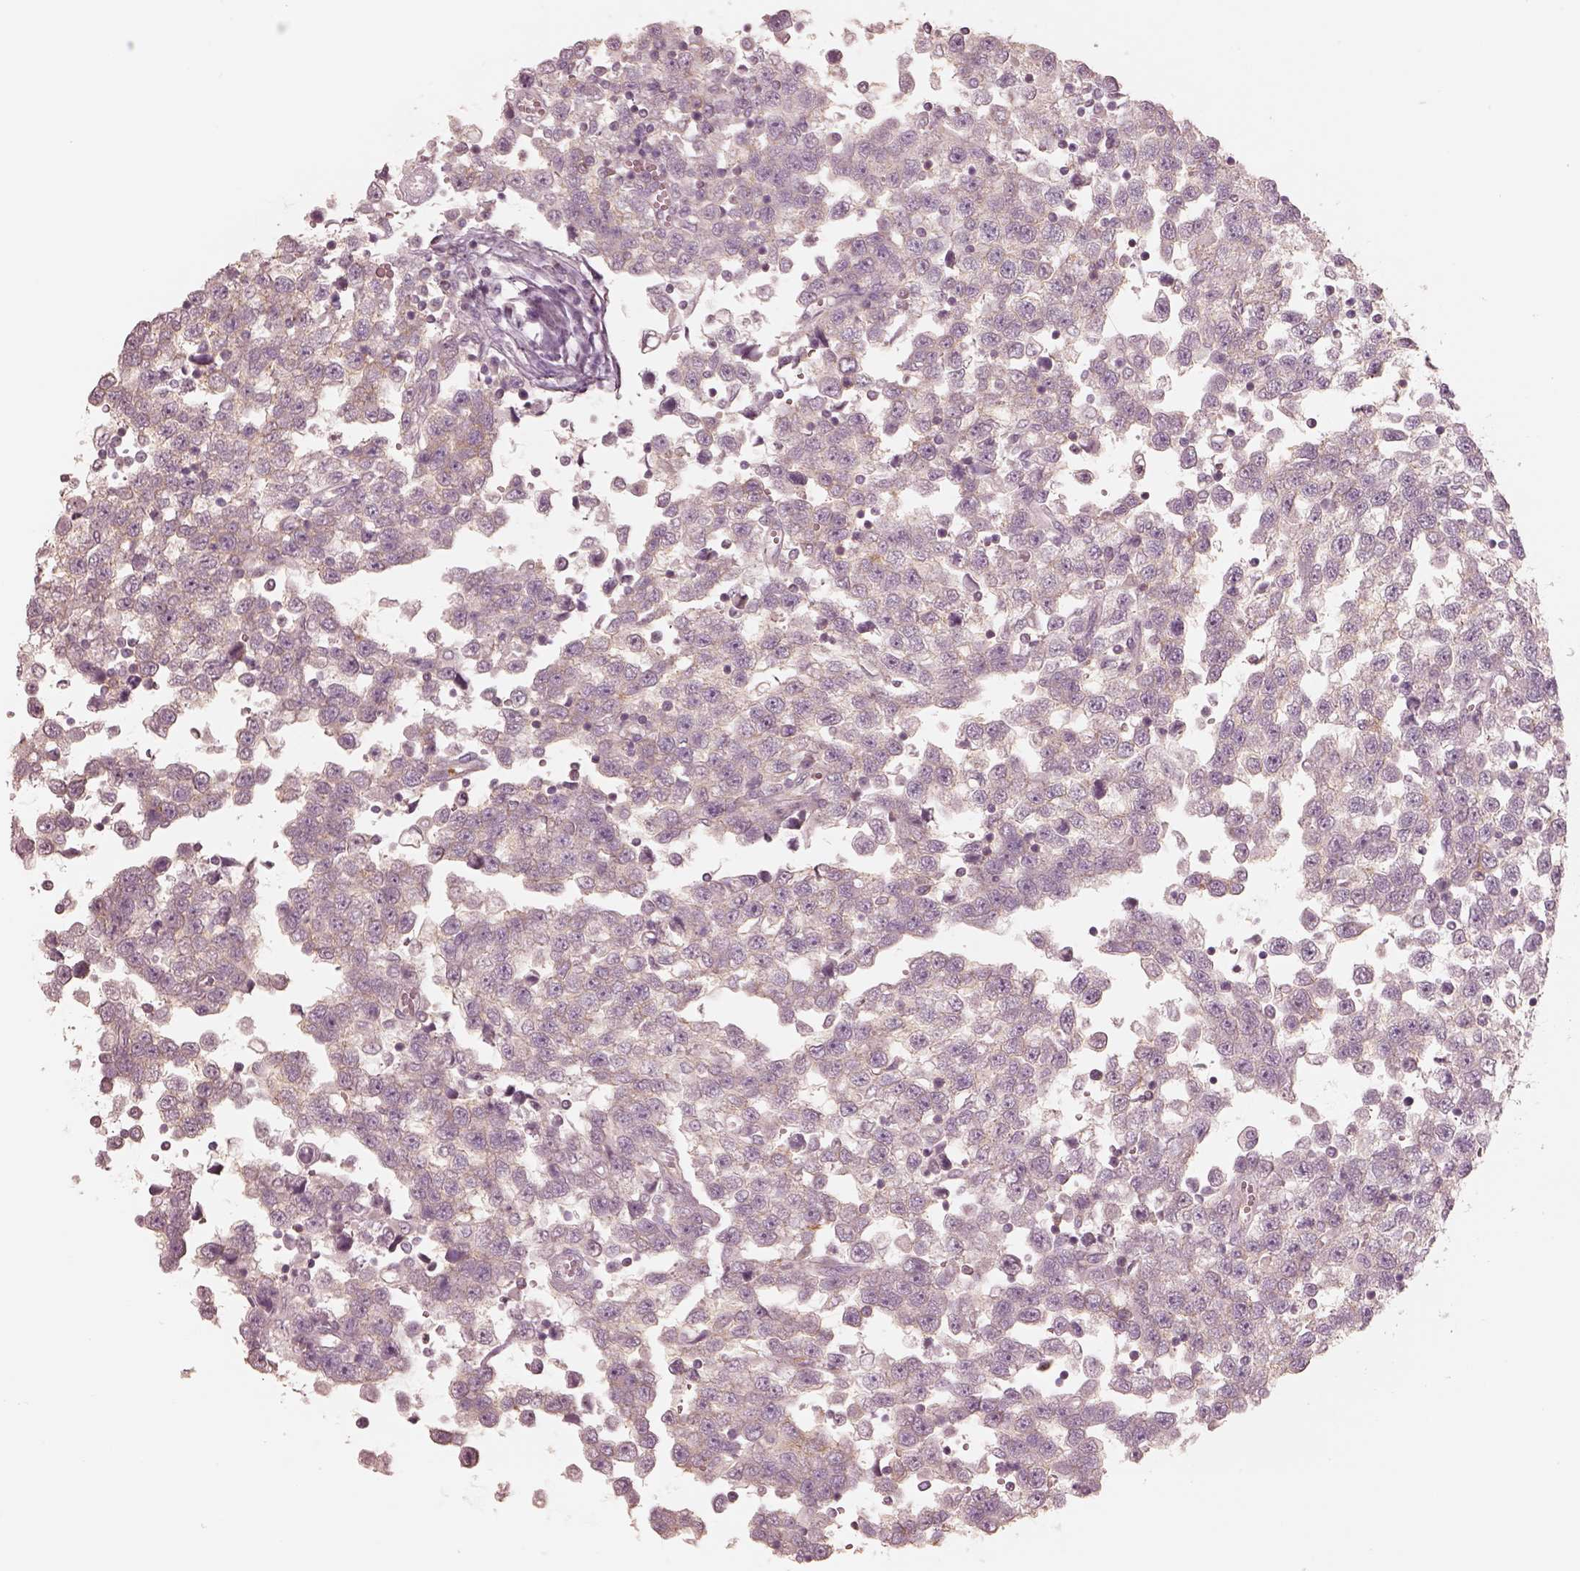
{"staining": {"intensity": "negative", "quantity": "none", "location": "none"}, "tissue": "testis cancer", "cell_type": "Tumor cells", "image_type": "cancer", "snomed": [{"axis": "morphology", "description": "Seminoma, NOS"}, {"axis": "topography", "description": "Testis"}], "caption": "The image displays no staining of tumor cells in testis cancer (seminoma).", "gene": "GPRIN1", "patient": {"sex": "male", "age": 34}}